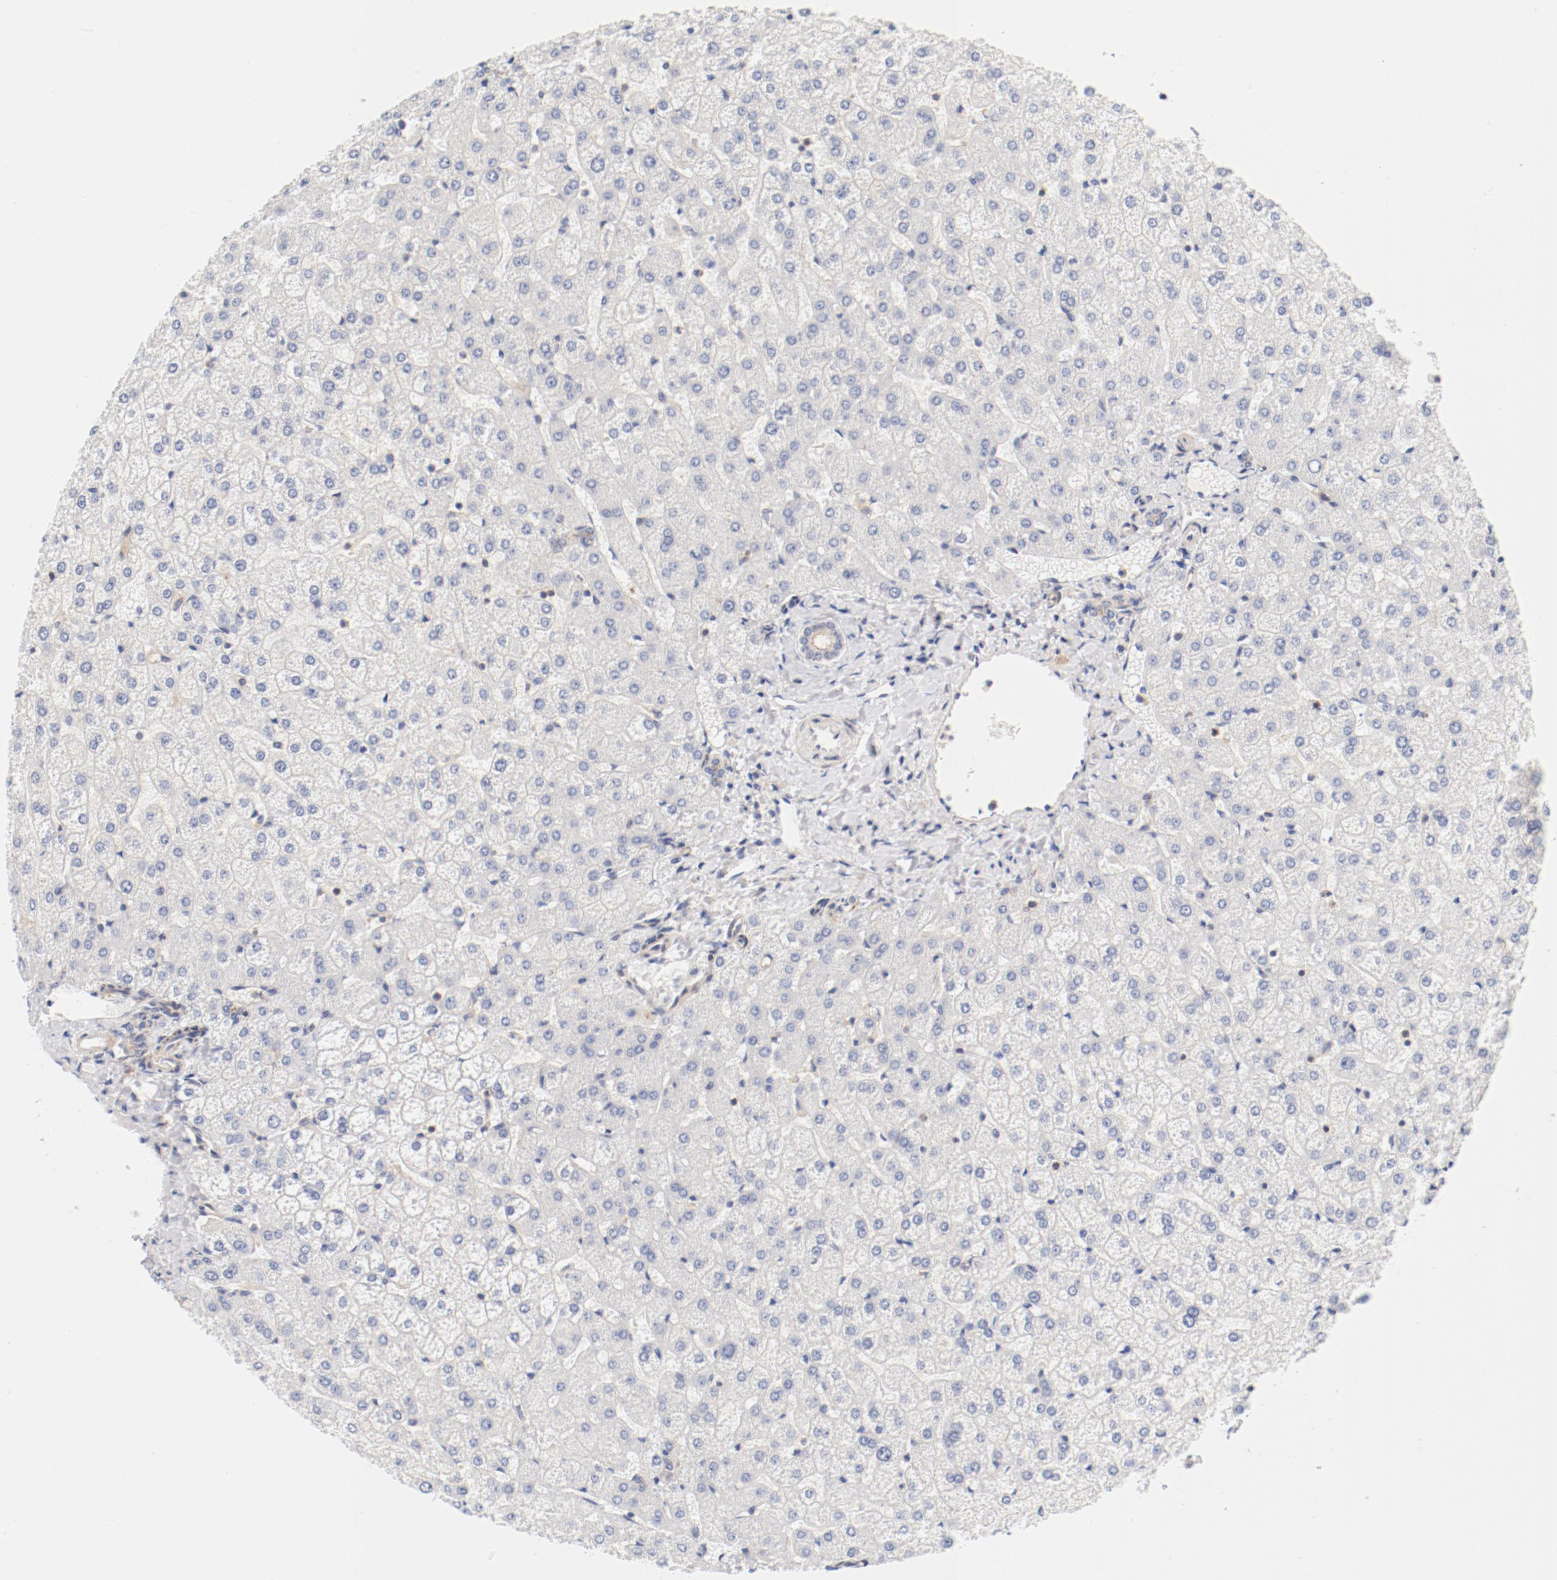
{"staining": {"intensity": "weak", "quantity": "25%-75%", "location": "cytoplasmic/membranous"}, "tissue": "liver", "cell_type": "Cholangiocytes", "image_type": "normal", "snomed": [{"axis": "morphology", "description": "Normal tissue, NOS"}, {"axis": "topography", "description": "Liver"}], "caption": "Cholangiocytes reveal weak cytoplasmic/membranous staining in approximately 25%-75% of cells in benign liver. The staining was performed using DAB to visualize the protein expression in brown, while the nuclei were stained in blue with hematoxylin (Magnification: 20x).", "gene": "ZNF267", "patient": {"sex": "female", "age": 32}}